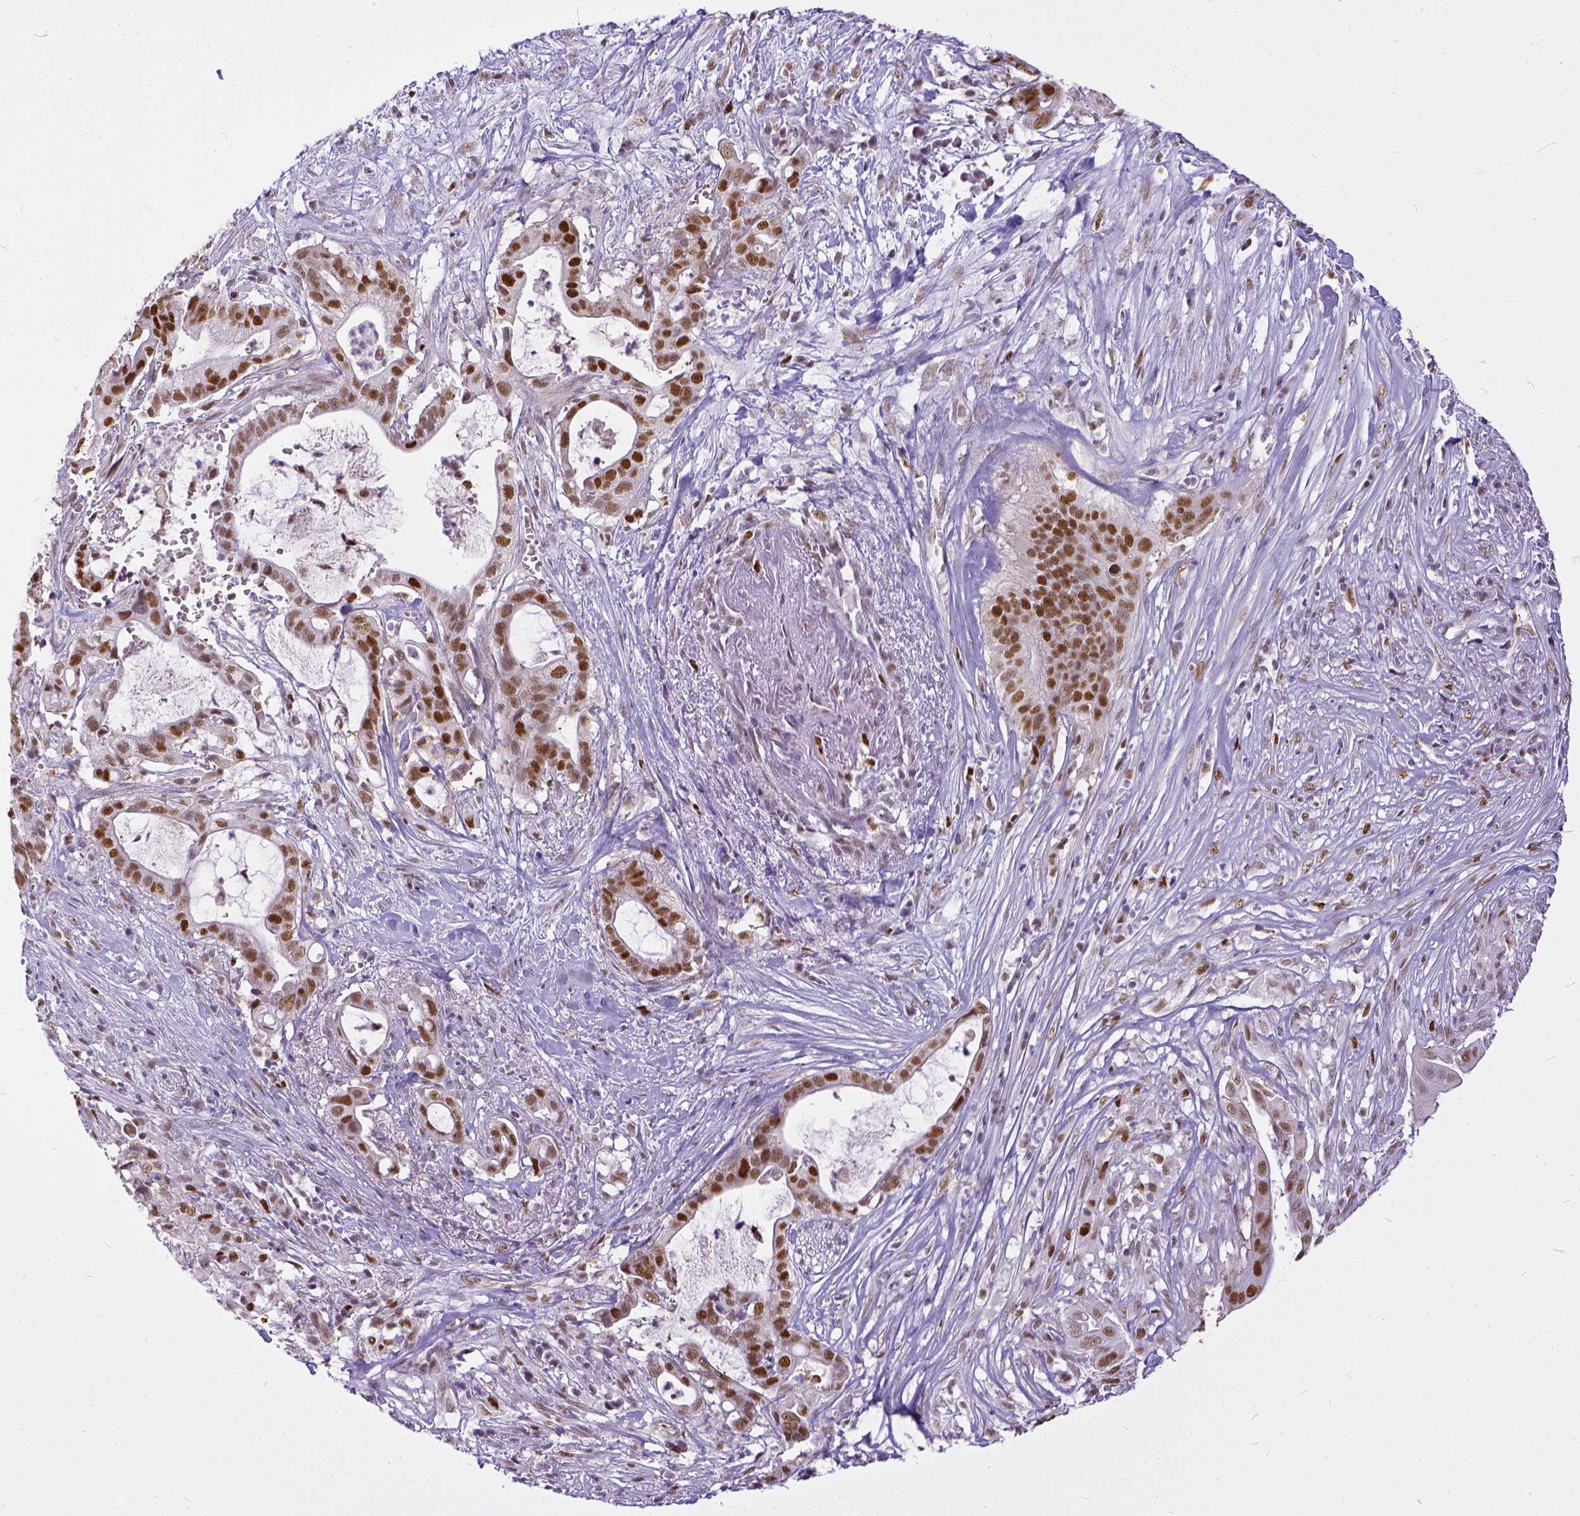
{"staining": {"intensity": "moderate", "quantity": ">75%", "location": "nuclear"}, "tissue": "pancreatic cancer", "cell_type": "Tumor cells", "image_type": "cancer", "snomed": [{"axis": "morphology", "description": "Adenocarcinoma, NOS"}, {"axis": "topography", "description": "Pancreas"}], "caption": "Human pancreatic adenocarcinoma stained with a brown dye reveals moderate nuclear positive staining in about >75% of tumor cells.", "gene": "ERCC1", "patient": {"sex": "male", "age": 61}}